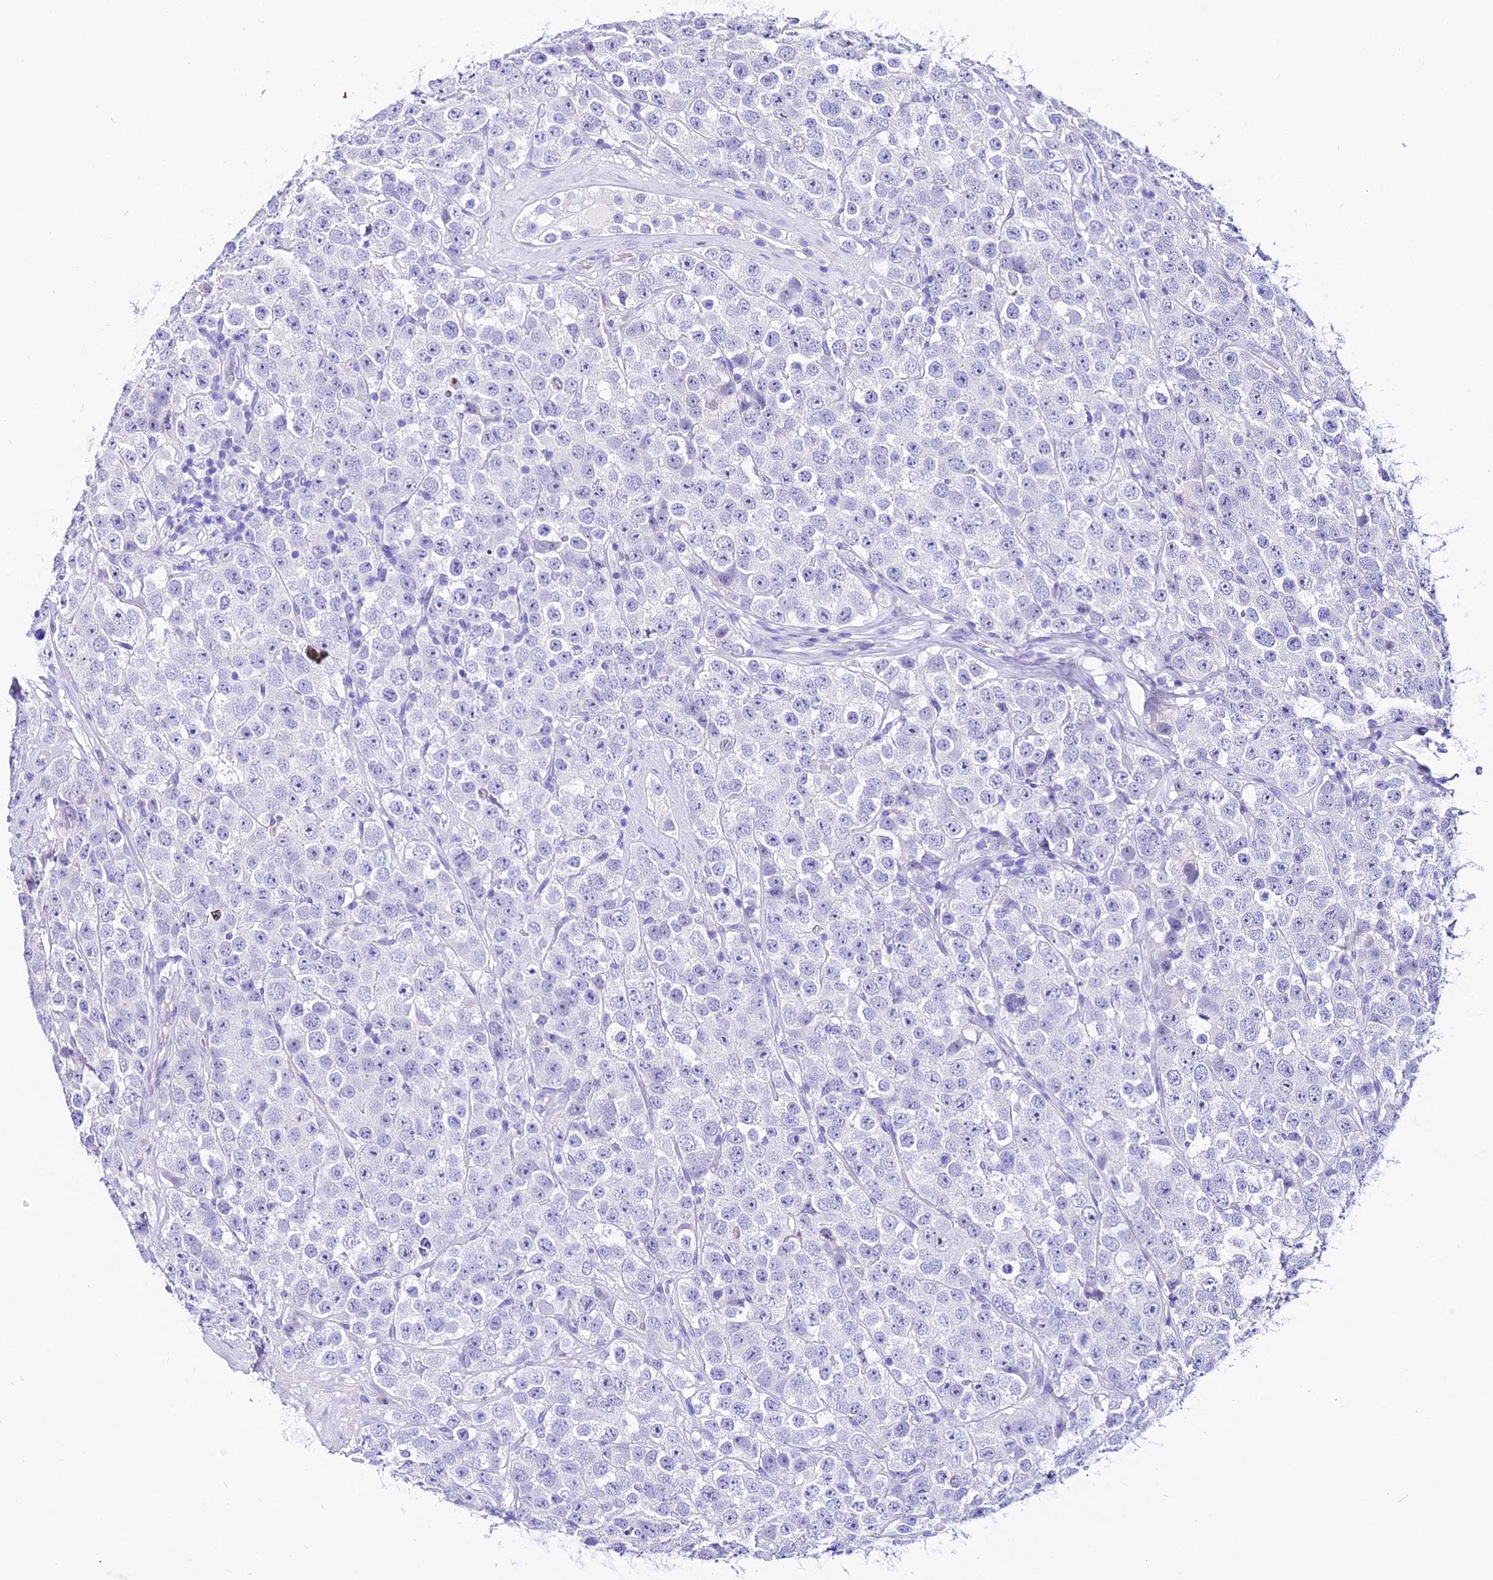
{"staining": {"intensity": "negative", "quantity": "none", "location": "none"}, "tissue": "testis cancer", "cell_type": "Tumor cells", "image_type": "cancer", "snomed": [{"axis": "morphology", "description": "Seminoma, NOS"}, {"axis": "topography", "description": "Testis"}], "caption": "The histopathology image shows no staining of tumor cells in testis cancer. The staining was performed using DAB (3,3'-diaminobenzidine) to visualize the protein expression in brown, while the nuclei were stained in blue with hematoxylin (Magnification: 20x).", "gene": "DEFB106A", "patient": {"sex": "male", "age": 28}}